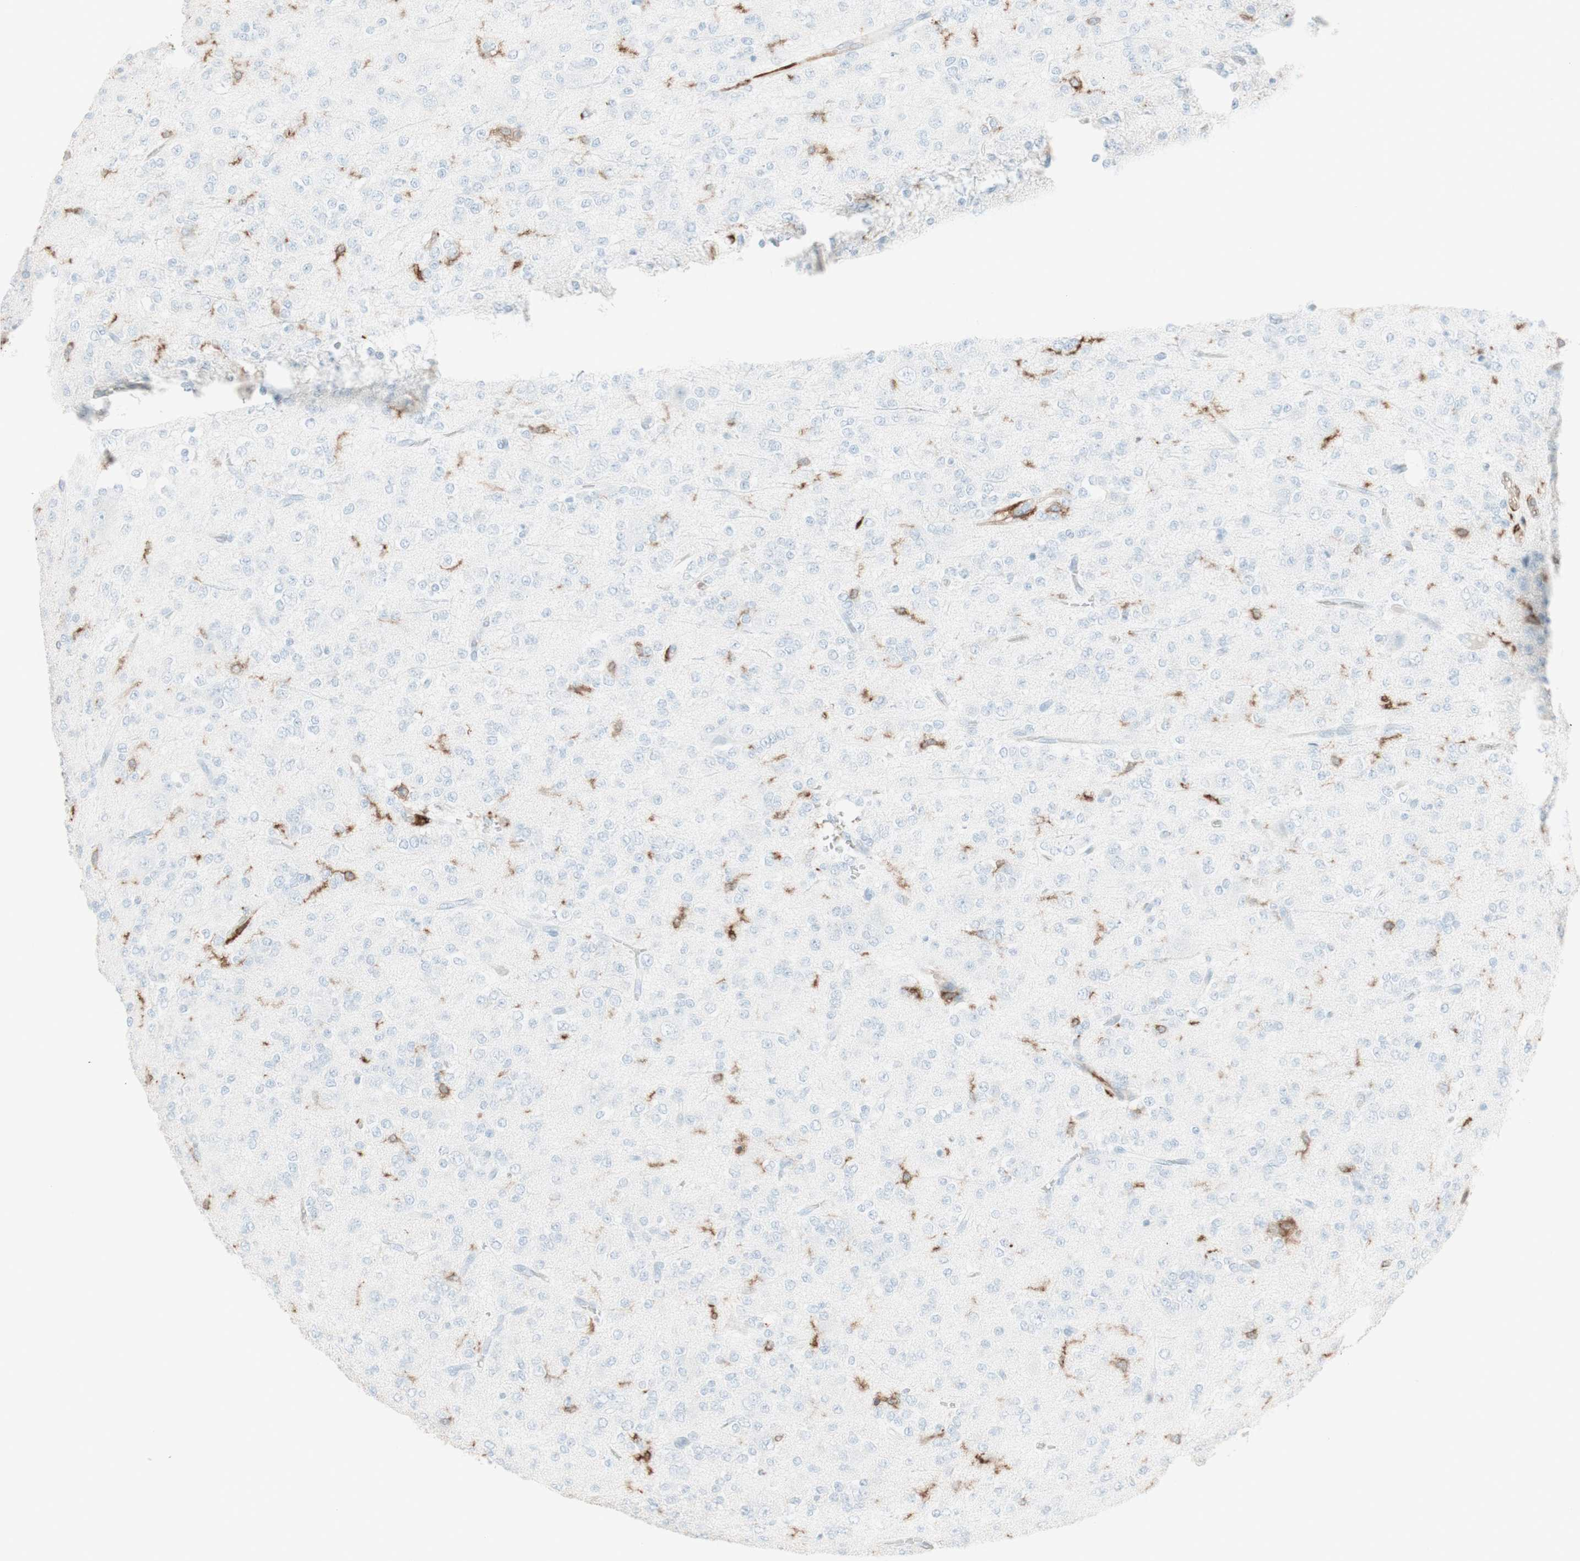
{"staining": {"intensity": "weak", "quantity": "<25%", "location": "cytoplasmic/membranous"}, "tissue": "glioma", "cell_type": "Tumor cells", "image_type": "cancer", "snomed": [{"axis": "morphology", "description": "Glioma, malignant, Low grade"}, {"axis": "topography", "description": "Brain"}], "caption": "A high-resolution image shows immunohistochemistry staining of low-grade glioma (malignant), which reveals no significant positivity in tumor cells. Brightfield microscopy of IHC stained with DAB (brown) and hematoxylin (blue), captured at high magnification.", "gene": "HLA-DPB1", "patient": {"sex": "male", "age": 38}}